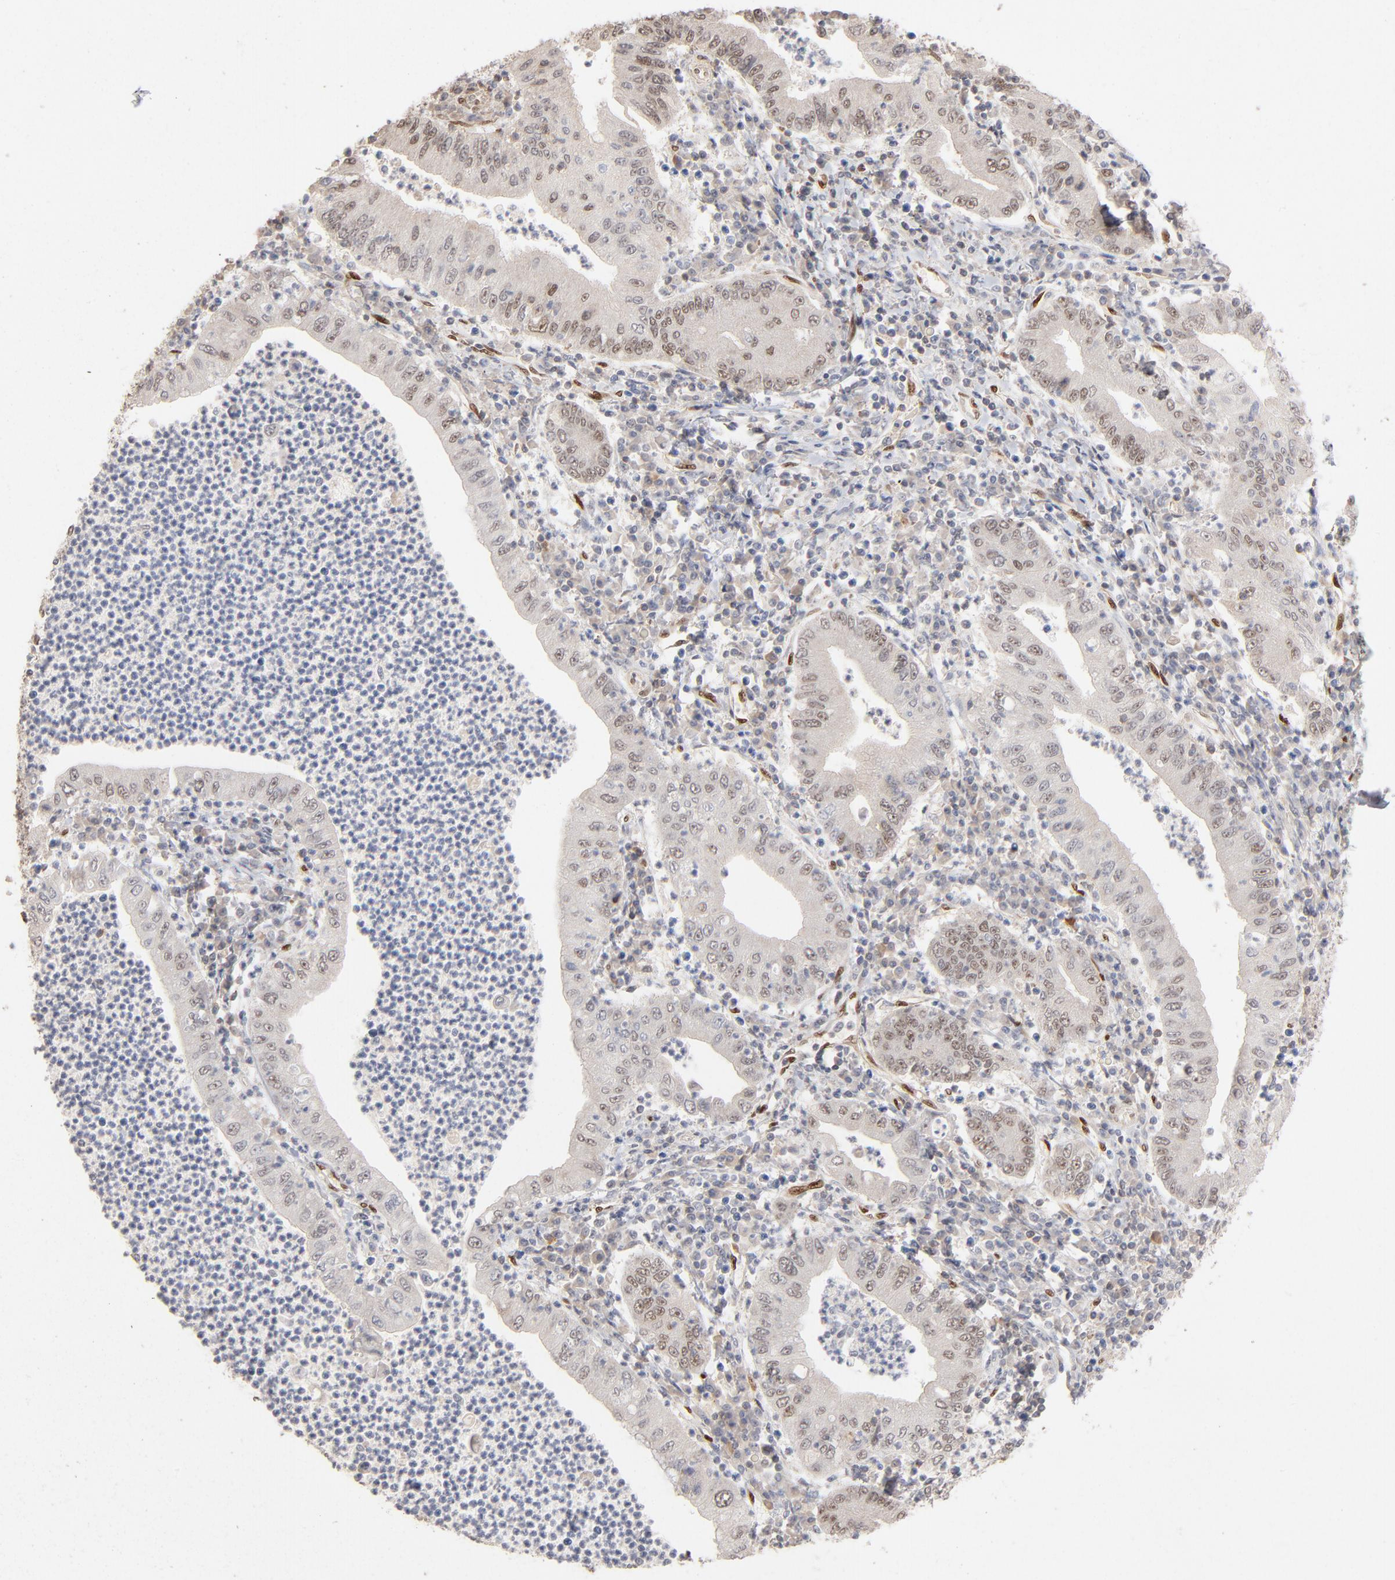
{"staining": {"intensity": "weak", "quantity": ">75%", "location": "nuclear"}, "tissue": "stomach cancer", "cell_type": "Tumor cells", "image_type": "cancer", "snomed": [{"axis": "morphology", "description": "Normal tissue, NOS"}, {"axis": "morphology", "description": "Adenocarcinoma, NOS"}, {"axis": "topography", "description": "Esophagus"}, {"axis": "topography", "description": "Stomach, upper"}, {"axis": "topography", "description": "Peripheral nerve tissue"}], "caption": "Protein staining by immunohistochemistry exhibits weak nuclear staining in about >75% of tumor cells in stomach cancer. The staining was performed using DAB to visualize the protein expression in brown, while the nuclei were stained in blue with hematoxylin (Magnification: 20x).", "gene": "NFIB", "patient": {"sex": "male", "age": 62}}